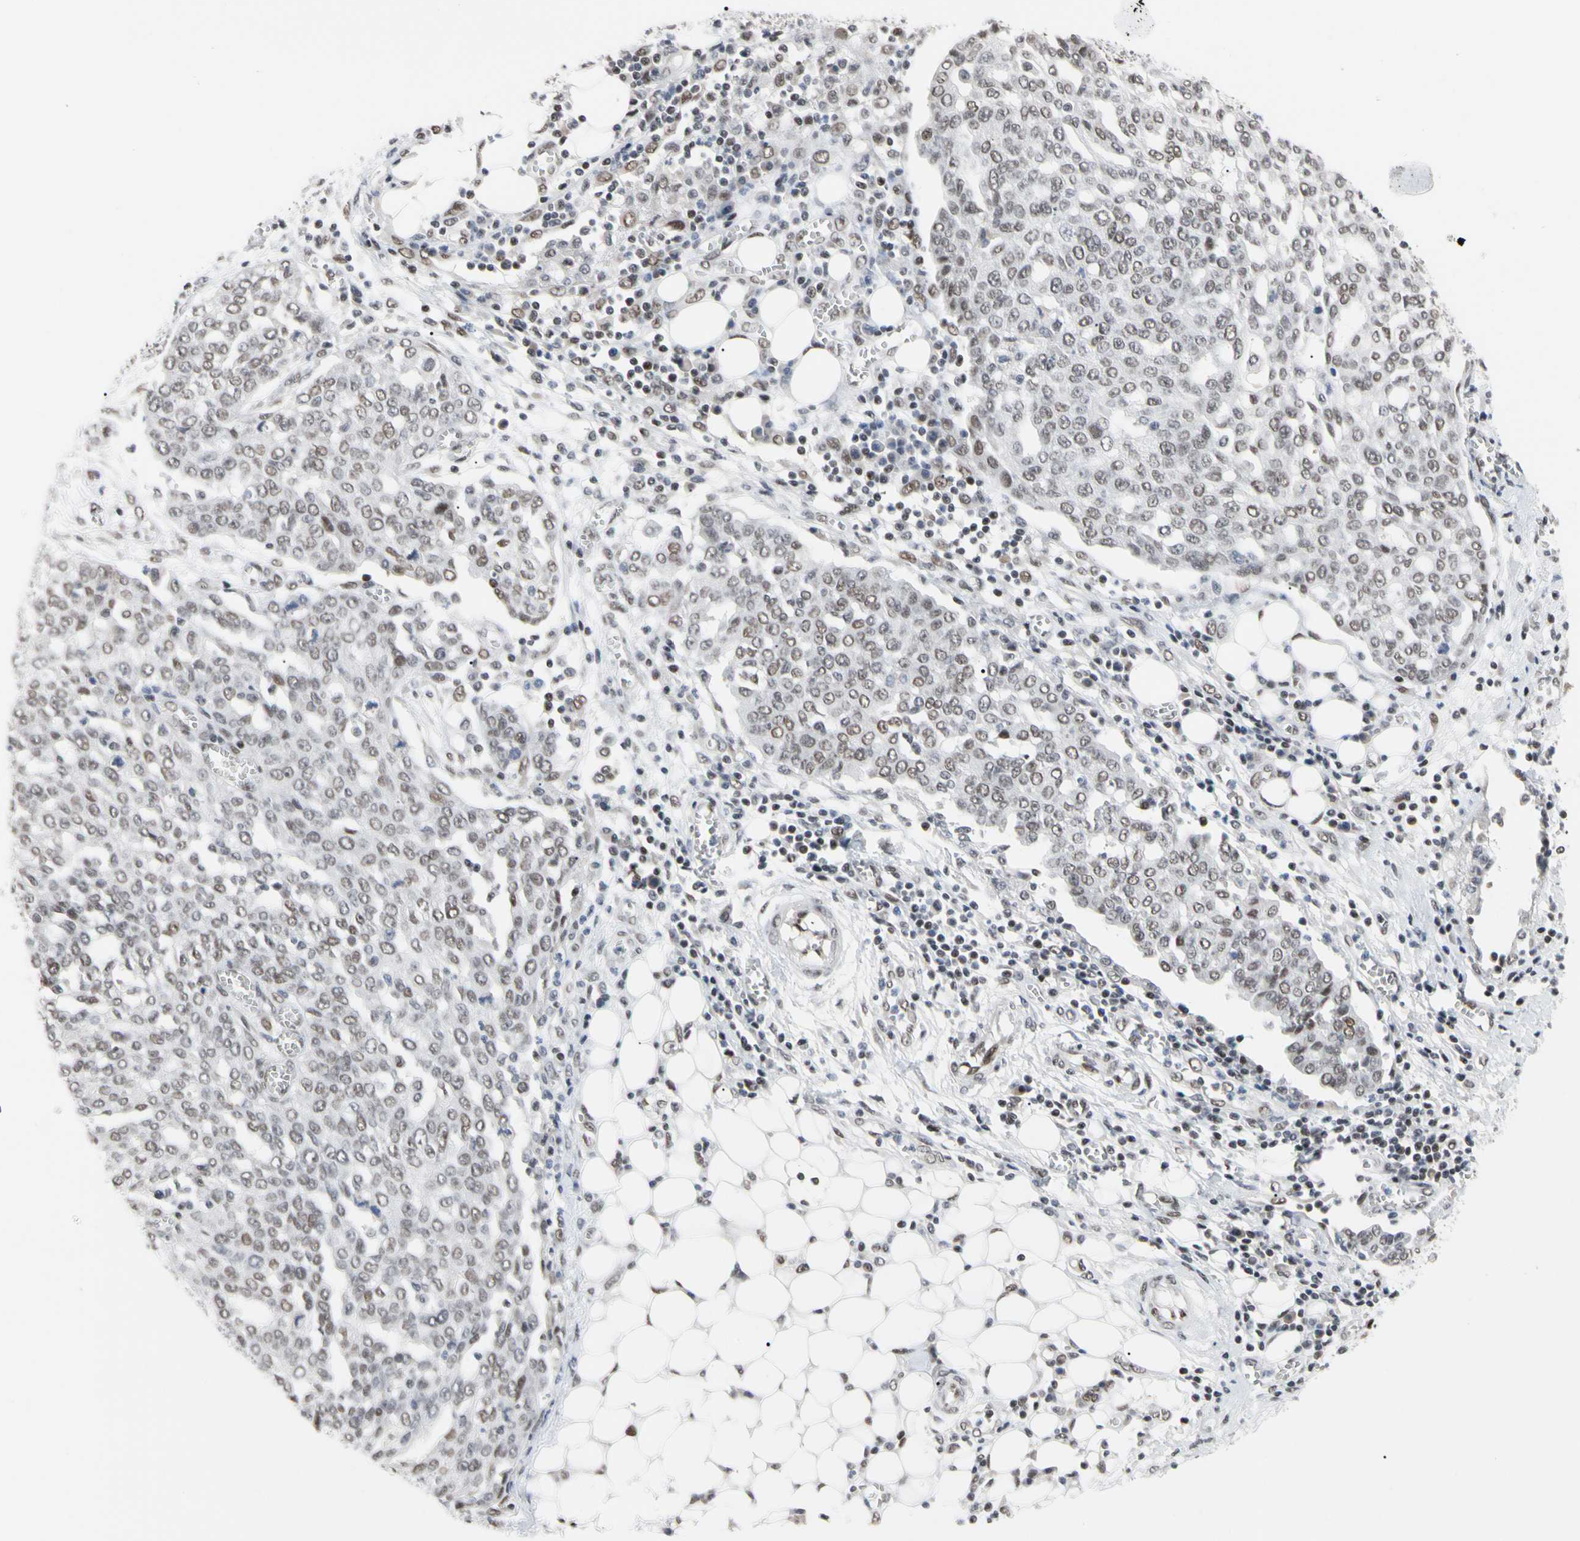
{"staining": {"intensity": "weak", "quantity": "25%-75%", "location": "nuclear"}, "tissue": "ovarian cancer", "cell_type": "Tumor cells", "image_type": "cancer", "snomed": [{"axis": "morphology", "description": "Cystadenocarcinoma, serous, NOS"}, {"axis": "topography", "description": "Soft tissue"}, {"axis": "topography", "description": "Ovary"}], "caption": "The histopathology image demonstrates a brown stain indicating the presence of a protein in the nuclear of tumor cells in ovarian cancer.", "gene": "FAM98B", "patient": {"sex": "female", "age": 57}}